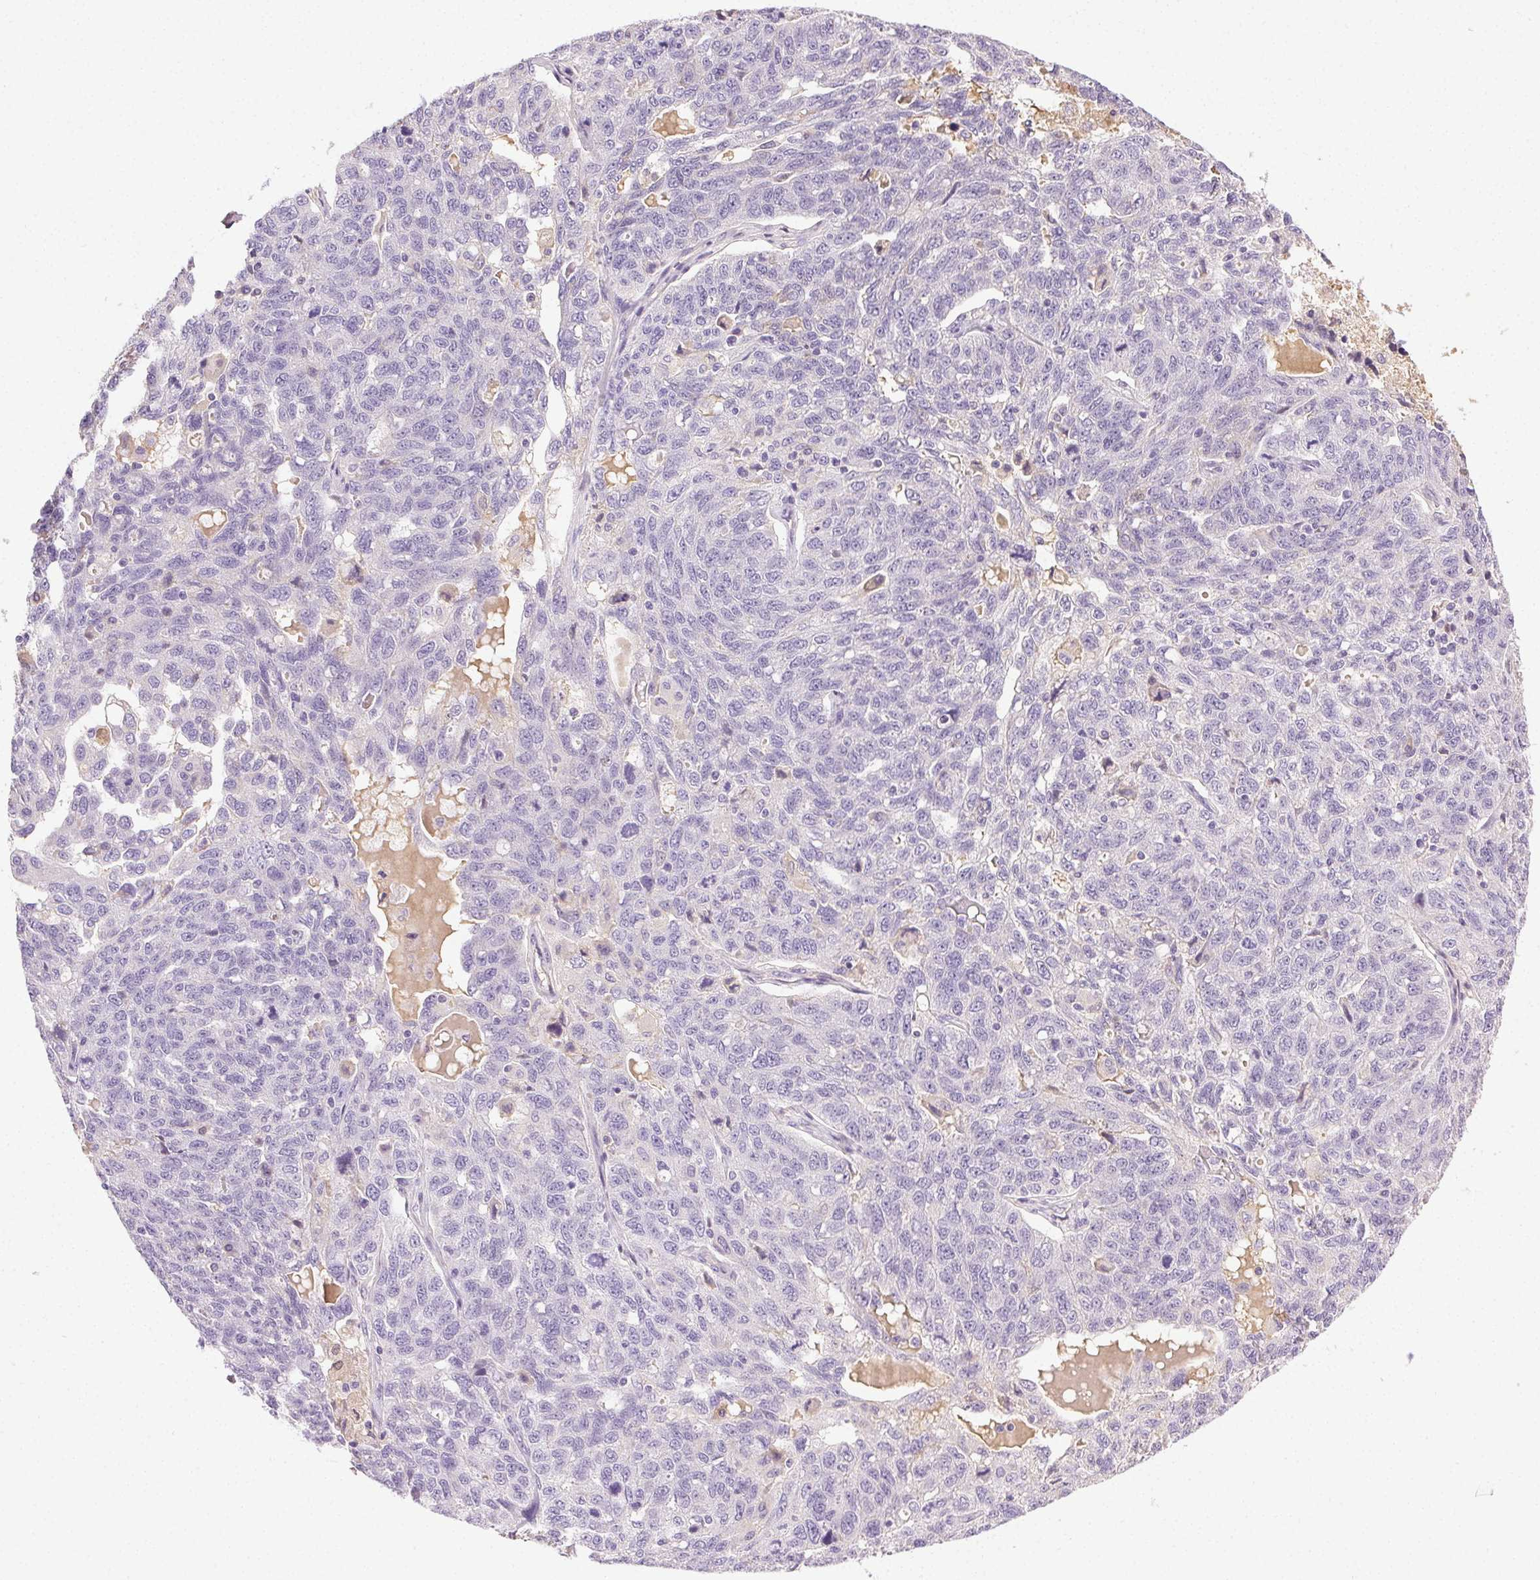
{"staining": {"intensity": "negative", "quantity": "none", "location": "none"}, "tissue": "ovarian cancer", "cell_type": "Tumor cells", "image_type": "cancer", "snomed": [{"axis": "morphology", "description": "Cystadenocarcinoma, serous, NOS"}, {"axis": "topography", "description": "Ovary"}], "caption": "Immunohistochemical staining of human ovarian serous cystadenocarcinoma reveals no significant positivity in tumor cells.", "gene": "BPIFB2", "patient": {"sex": "female", "age": 71}}